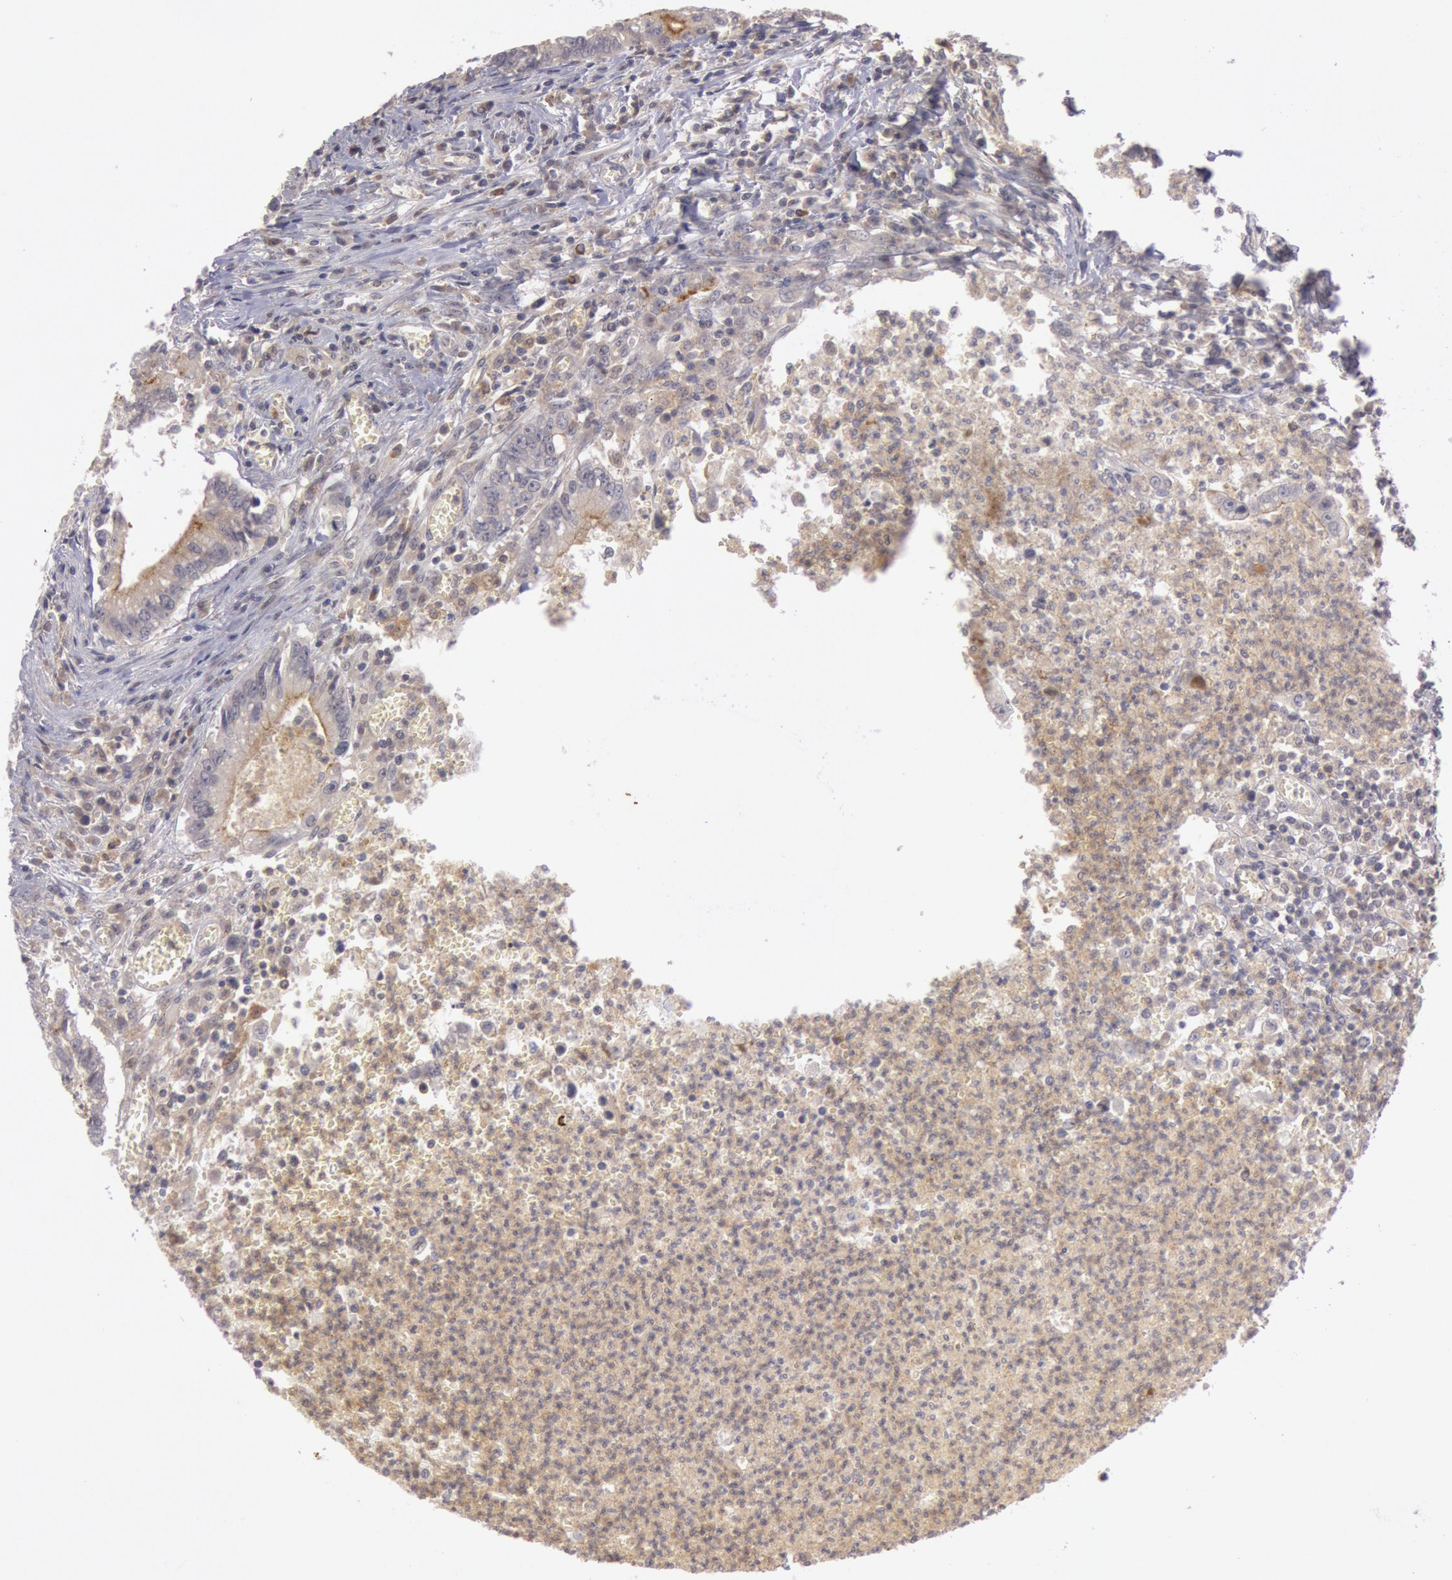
{"staining": {"intensity": "moderate", "quantity": "25%-75%", "location": "cytoplasmic/membranous"}, "tissue": "colorectal cancer", "cell_type": "Tumor cells", "image_type": "cancer", "snomed": [{"axis": "morphology", "description": "Adenocarcinoma, NOS"}, {"axis": "topography", "description": "Rectum"}], "caption": "Moderate cytoplasmic/membranous protein positivity is seen in about 25%-75% of tumor cells in colorectal cancer (adenocarcinoma).", "gene": "PLA2G6", "patient": {"sex": "female", "age": 81}}